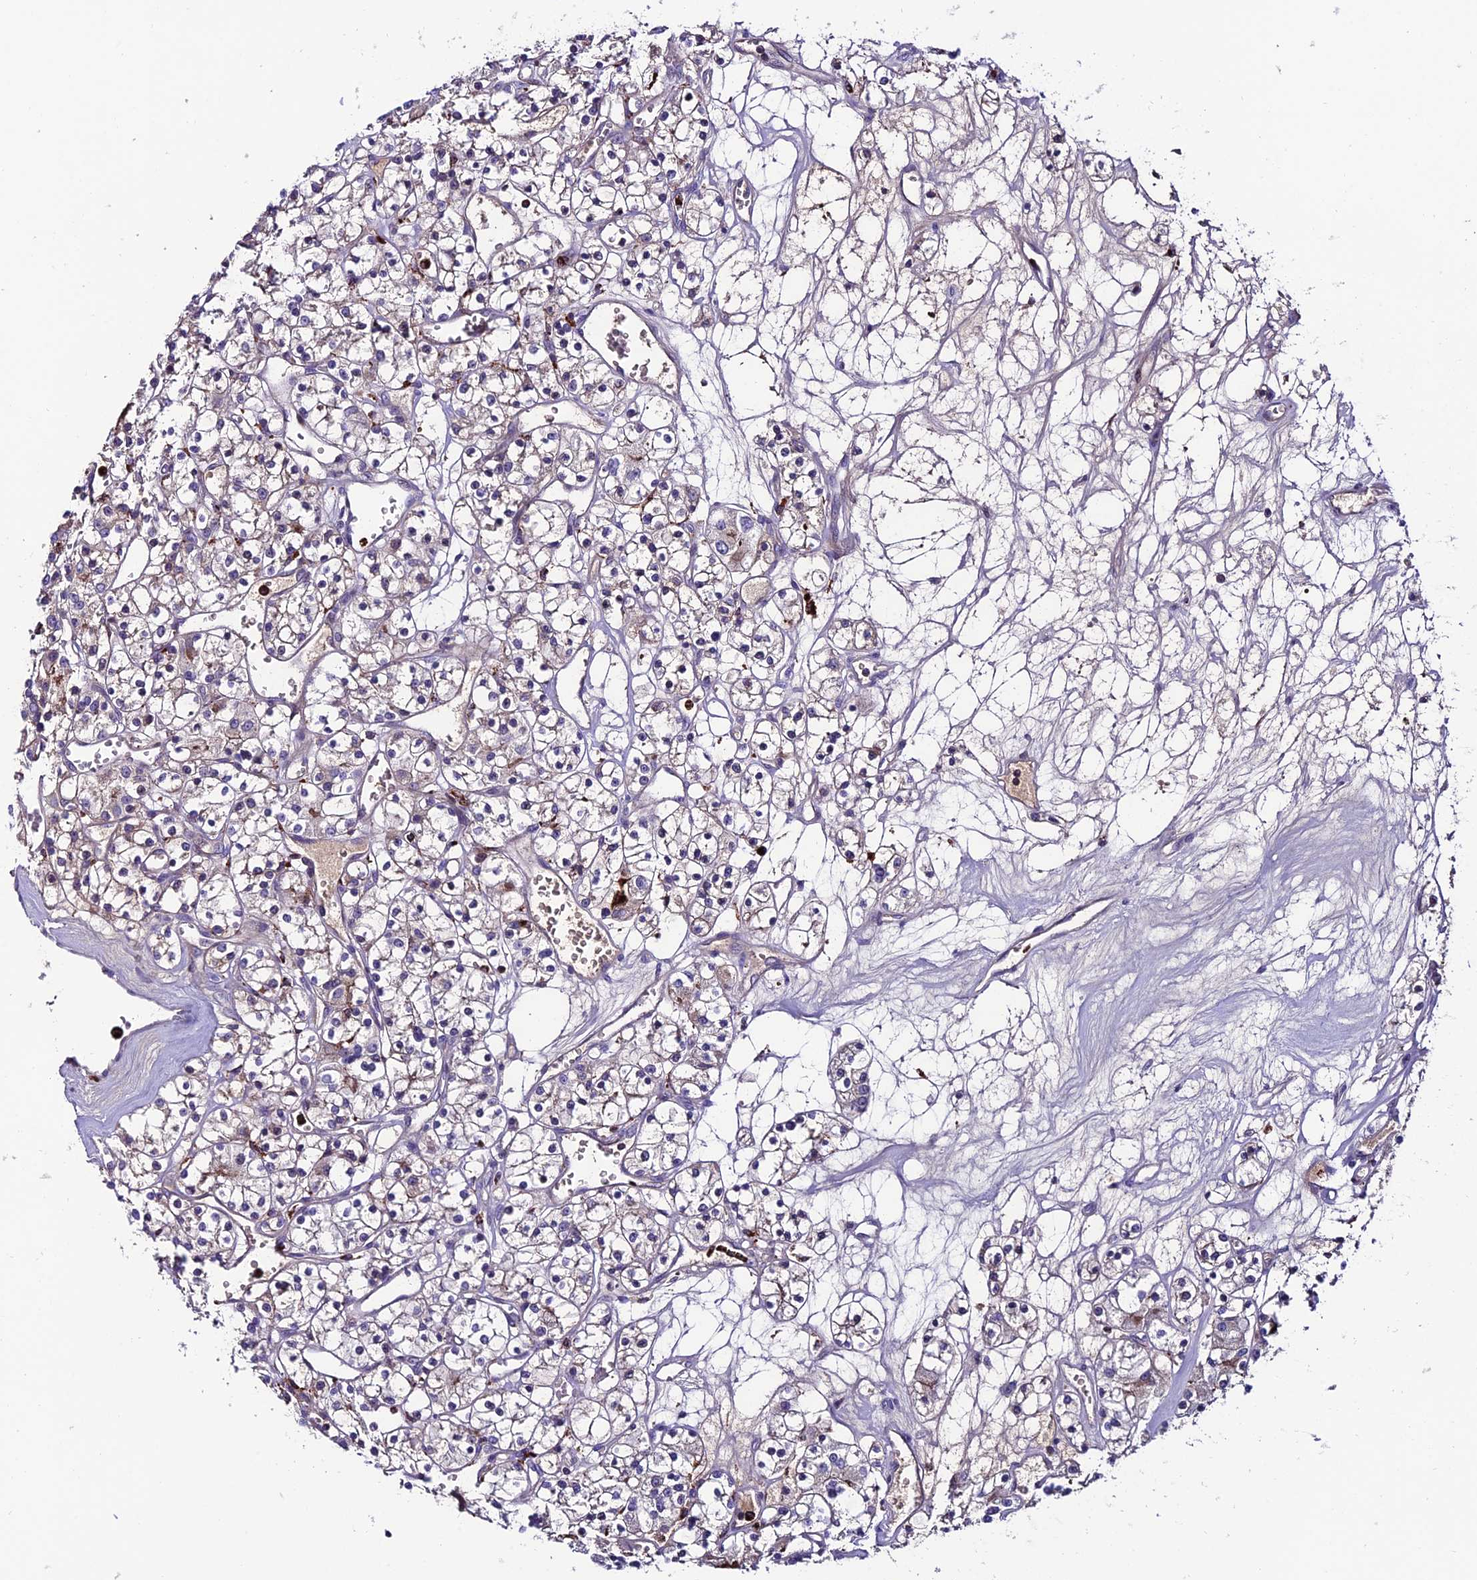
{"staining": {"intensity": "negative", "quantity": "none", "location": "none"}, "tissue": "renal cancer", "cell_type": "Tumor cells", "image_type": "cancer", "snomed": [{"axis": "morphology", "description": "Adenocarcinoma, NOS"}, {"axis": "topography", "description": "Kidney"}], "caption": "A micrograph of human renal cancer (adenocarcinoma) is negative for staining in tumor cells.", "gene": "ARHGEF18", "patient": {"sex": "female", "age": 59}}